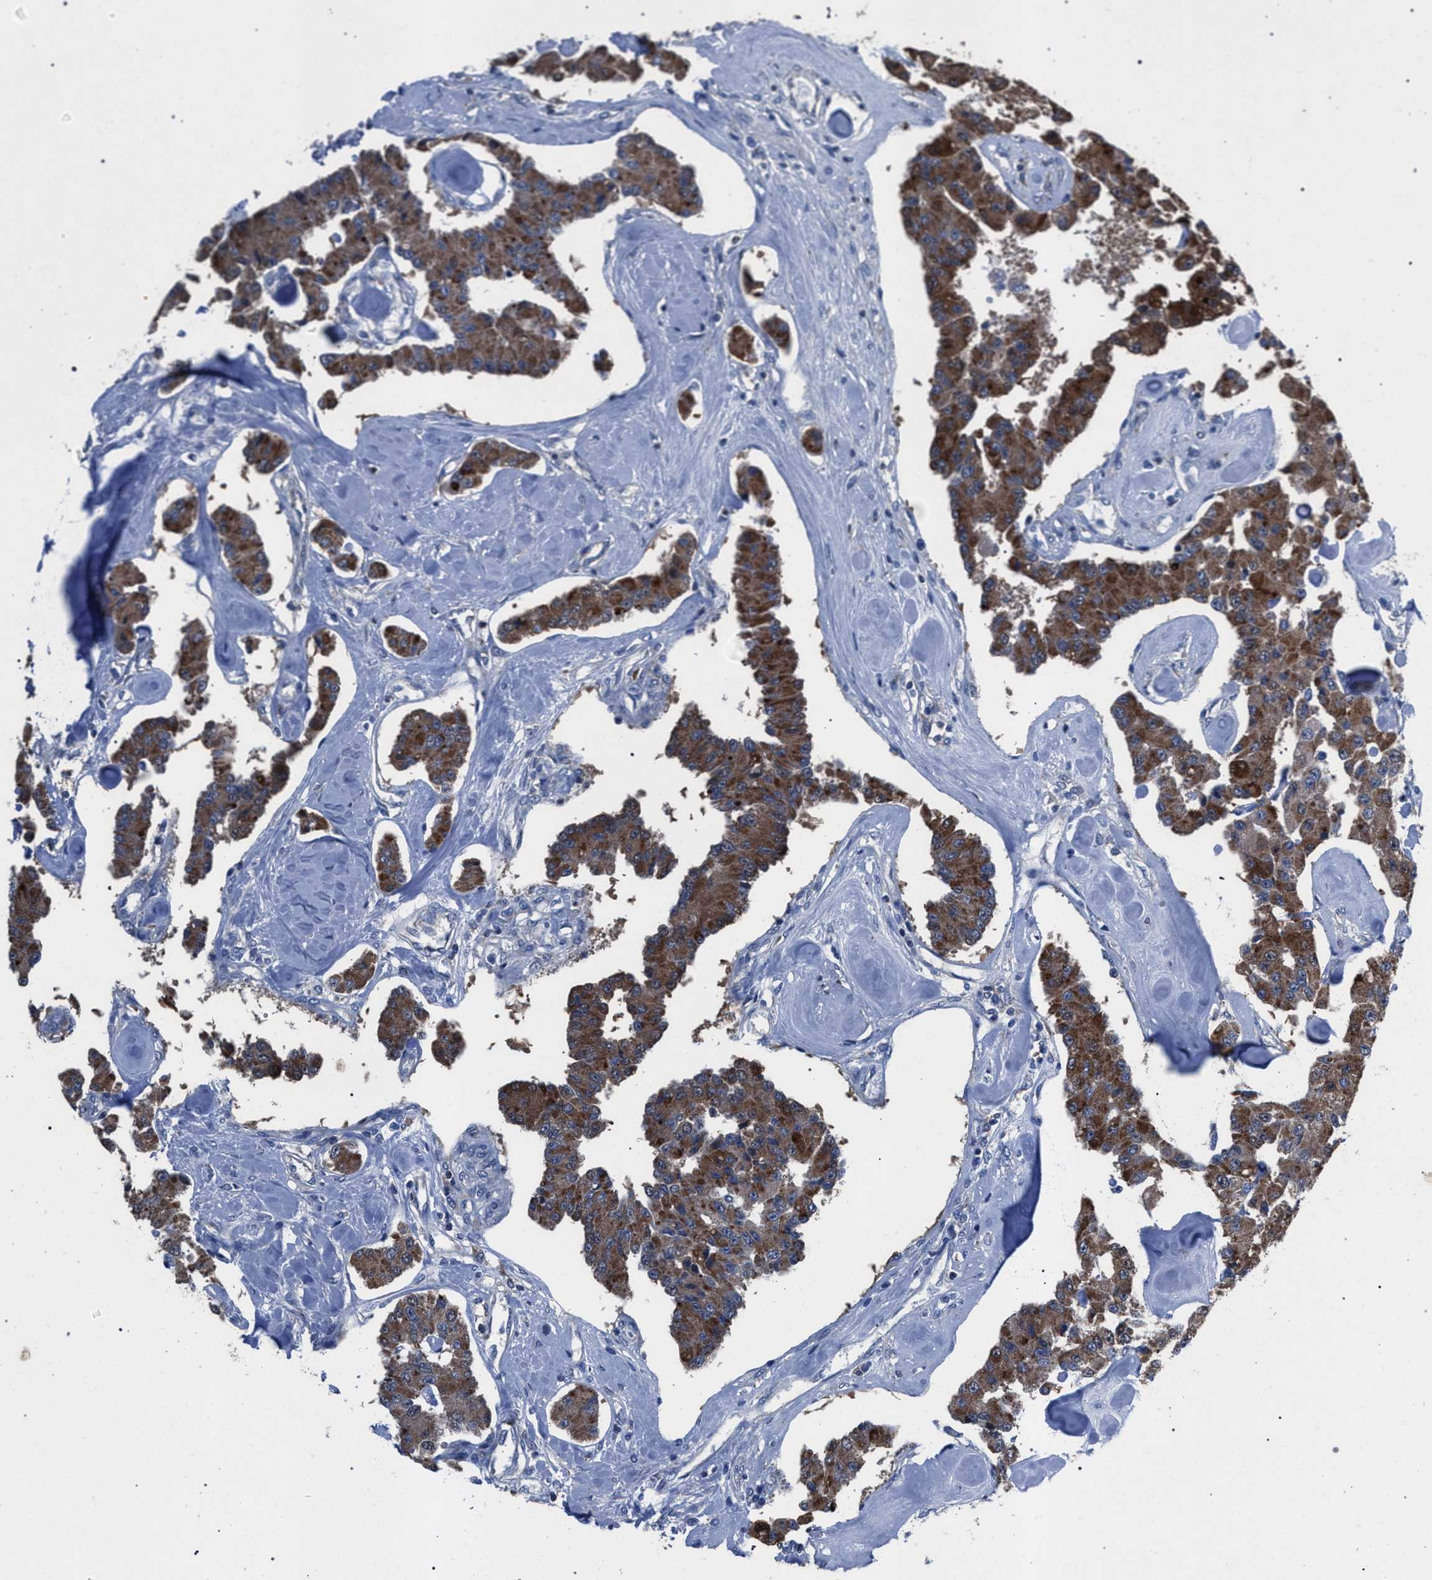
{"staining": {"intensity": "moderate", "quantity": ">75%", "location": "cytoplasmic/membranous"}, "tissue": "carcinoid", "cell_type": "Tumor cells", "image_type": "cancer", "snomed": [{"axis": "morphology", "description": "Carcinoid, malignant, NOS"}, {"axis": "topography", "description": "Pancreas"}], "caption": "Protein expression analysis of carcinoid shows moderate cytoplasmic/membranous positivity in approximately >75% of tumor cells.", "gene": "CRYZ", "patient": {"sex": "male", "age": 41}}